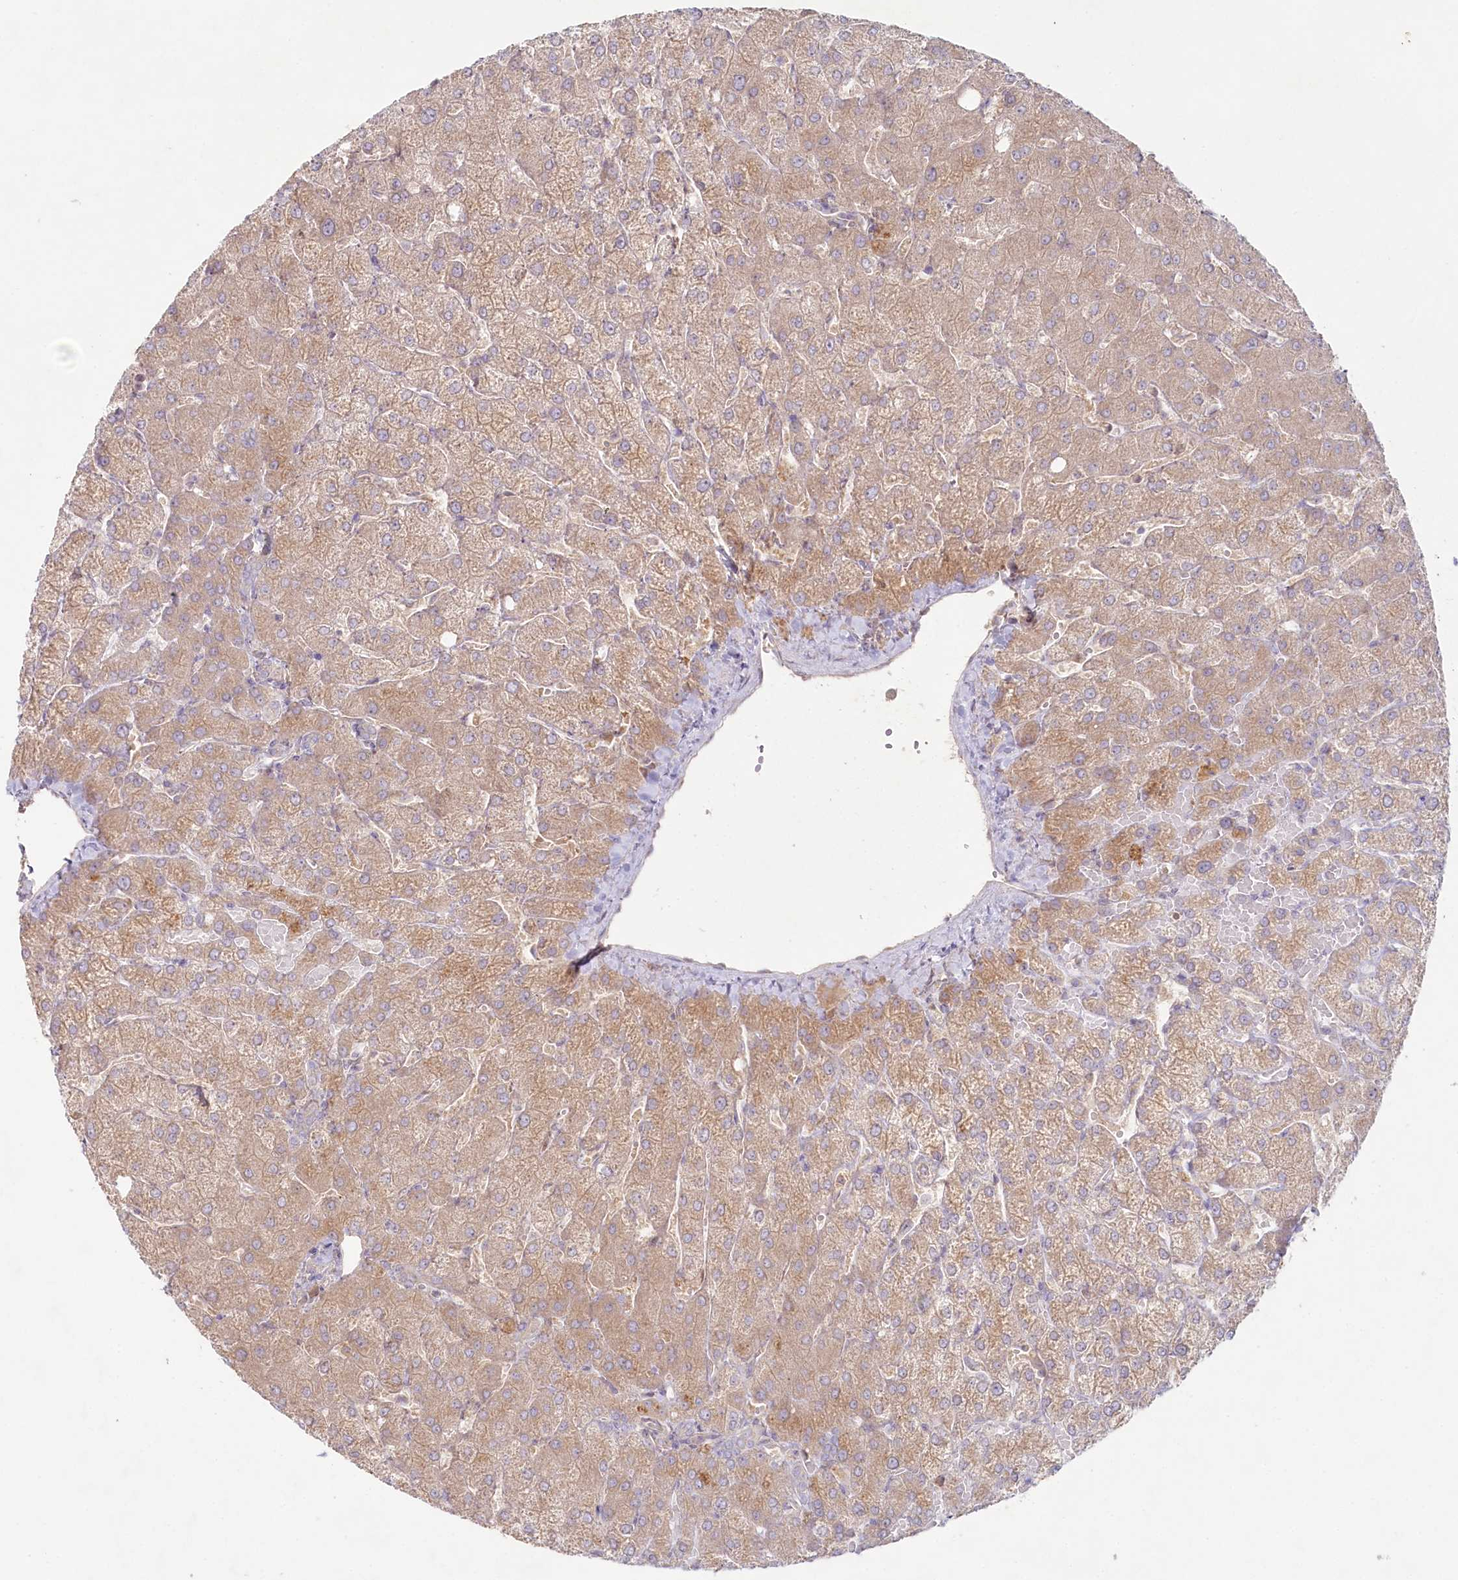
{"staining": {"intensity": "negative", "quantity": "none", "location": "none"}, "tissue": "liver", "cell_type": "Cholangiocytes", "image_type": "normal", "snomed": [{"axis": "morphology", "description": "Normal tissue, NOS"}, {"axis": "topography", "description": "Liver"}], "caption": "Immunohistochemical staining of normal liver shows no significant staining in cholangiocytes. (Immunohistochemistry (ihc), brightfield microscopy, high magnification).", "gene": "TNIP1", "patient": {"sex": "female", "age": 54}}